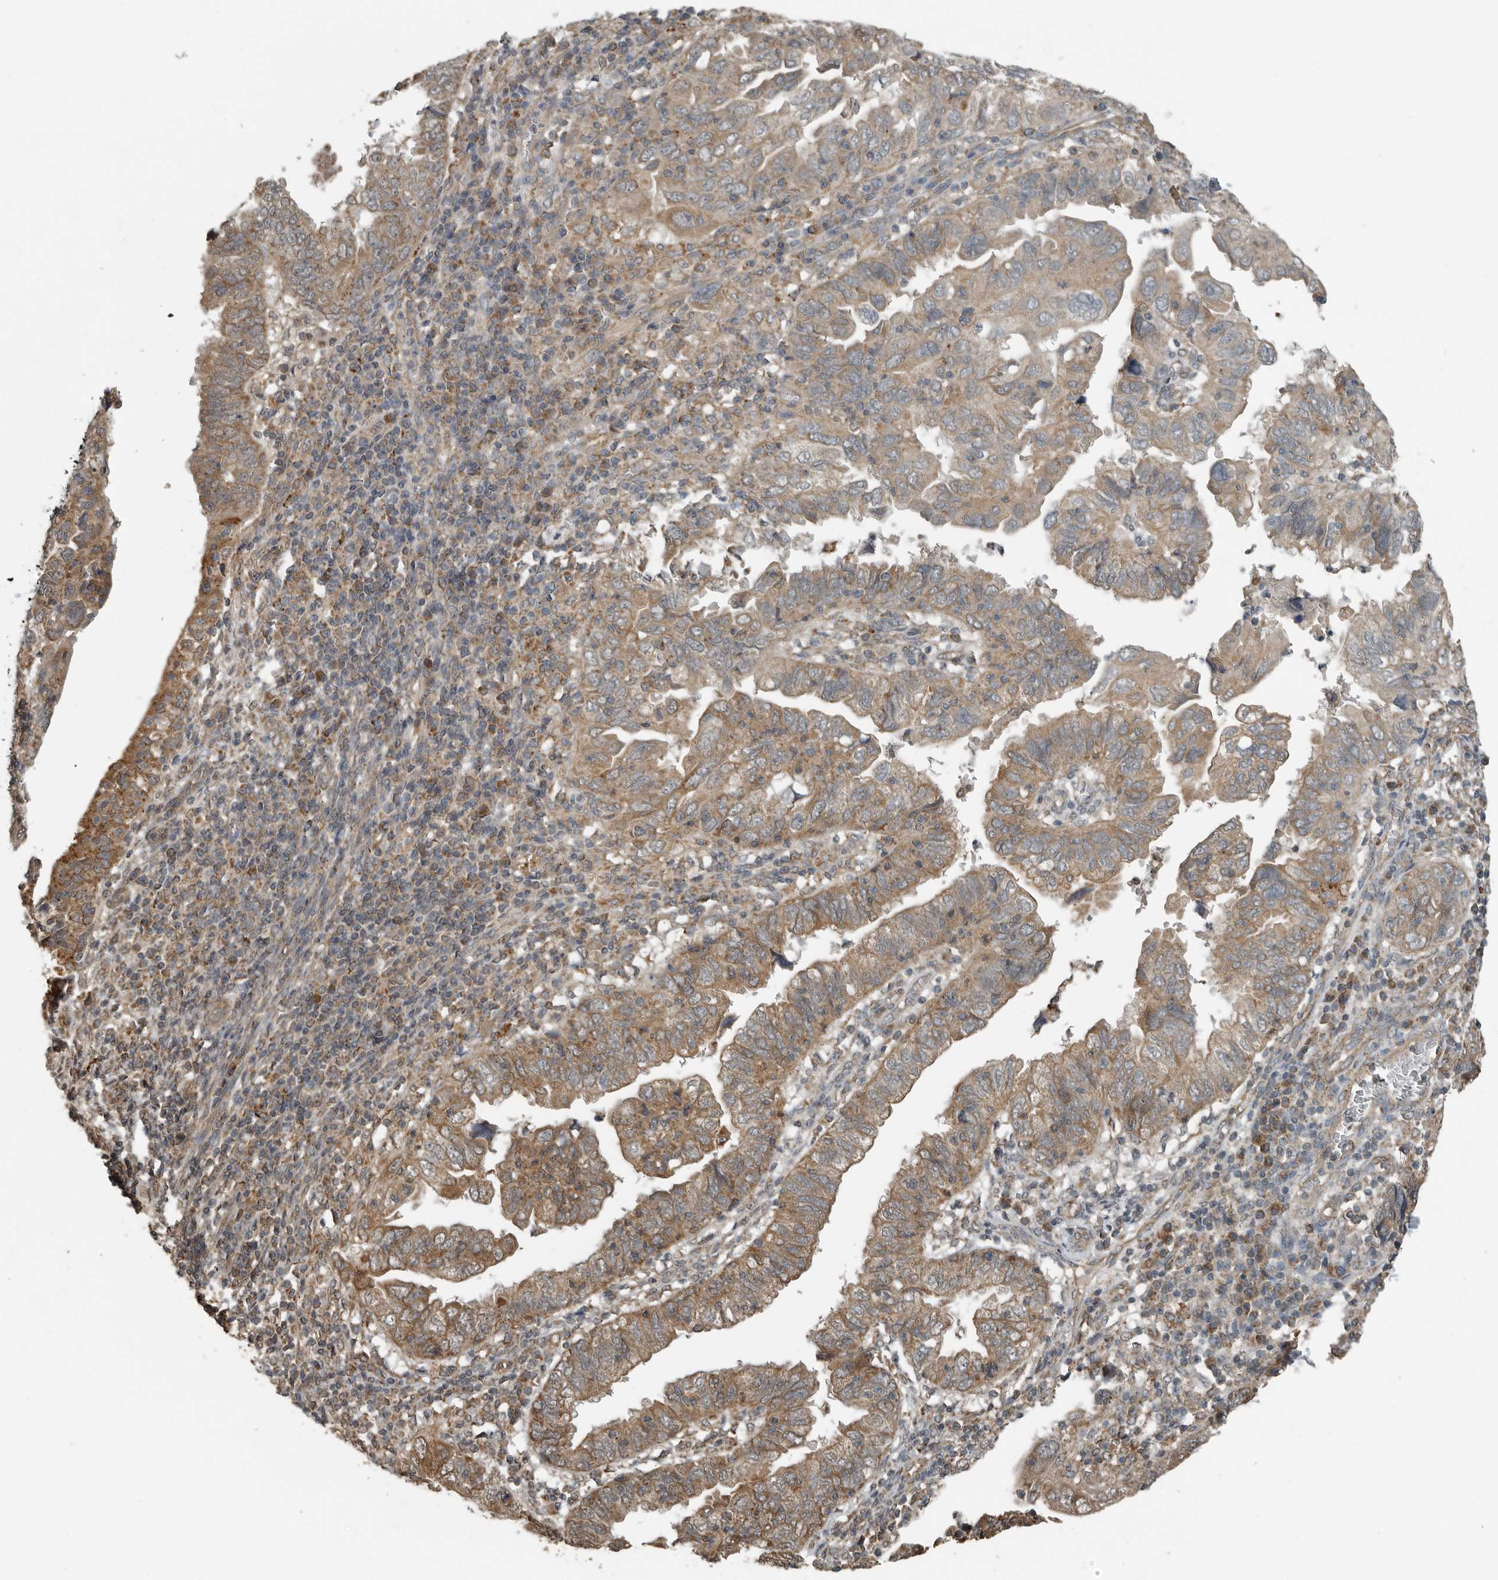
{"staining": {"intensity": "moderate", "quantity": ">75%", "location": "cytoplasmic/membranous"}, "tissue": "endometrial cancer", "cell_type": "Tumor cells", "image_type": "cancer", "snomed": [{"axis": "morphology", "description": "Adenocarcinoma, NOS"}, {"axis": "topography", "description": "Uterus"}], "caption": "High-power microscopy captured an IHC histopathology image of endometrial adenocarcinoma, revealing moderate cytoplasmic/membranous positivity in approximately >75% of tumor cells.", "gene": "AFAP1", "patient": {"sex": "female", "age": 77}}